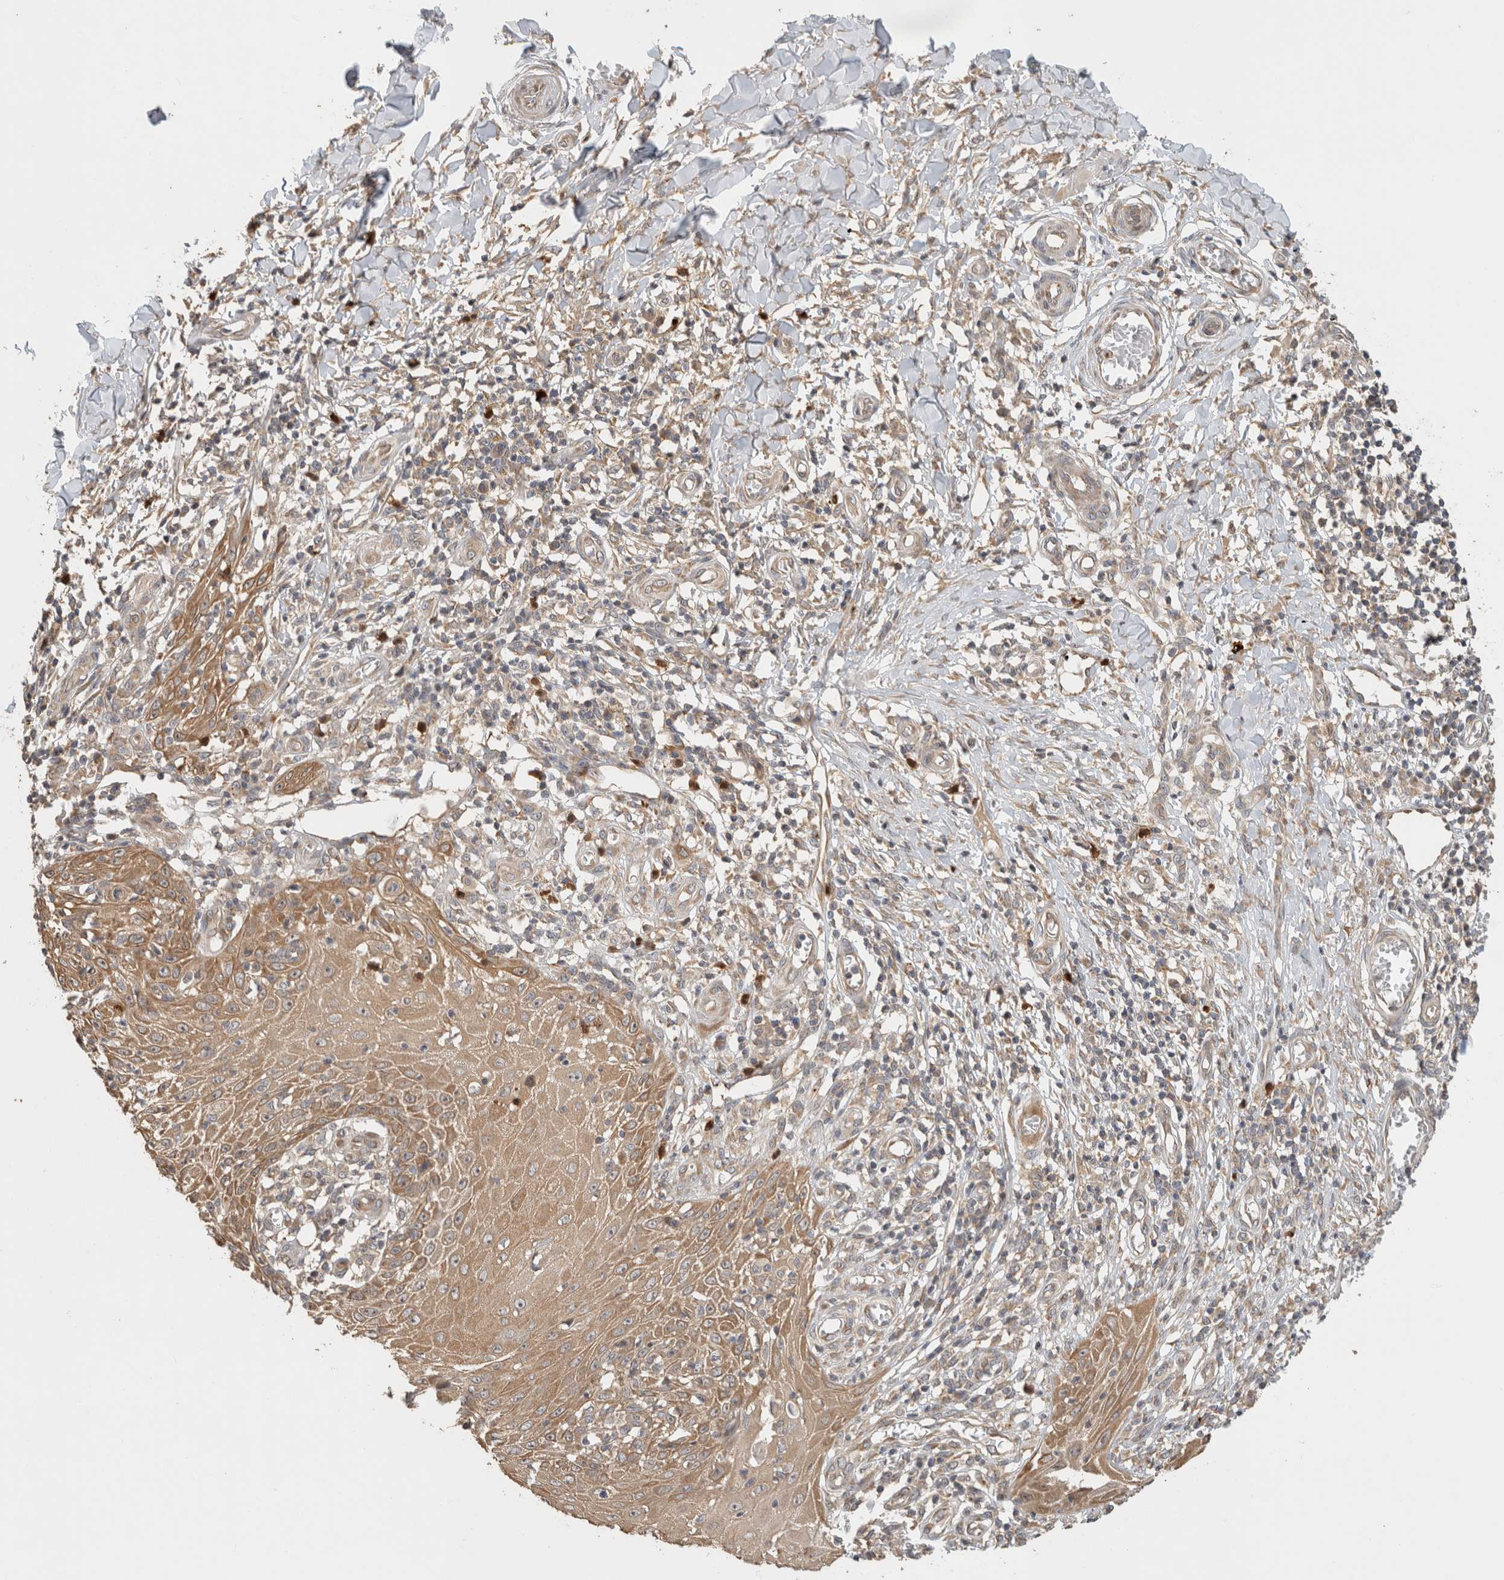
{"staining": {"intensity": "moderate", "quantity": ">75%", "location": "cytoplasmic/membranous"}, "tissue": "skin cancer", "cell_type": "Tumor cells", "image_type": "cancer", "snomed": [{"axis": "morphology", "description": "Squamous cell carcinoma, NOS"}, {"axis": "topography", "description": "Skin"}], "caption": "Skin squamous cell carcinoma stained with a brown dye demonstrates moderate cytoplasmic/membranous positive positivity in approximately >75% of tumor cells.", "gene": "PUM1", "patient": {"sex": "female", "age": 73}}